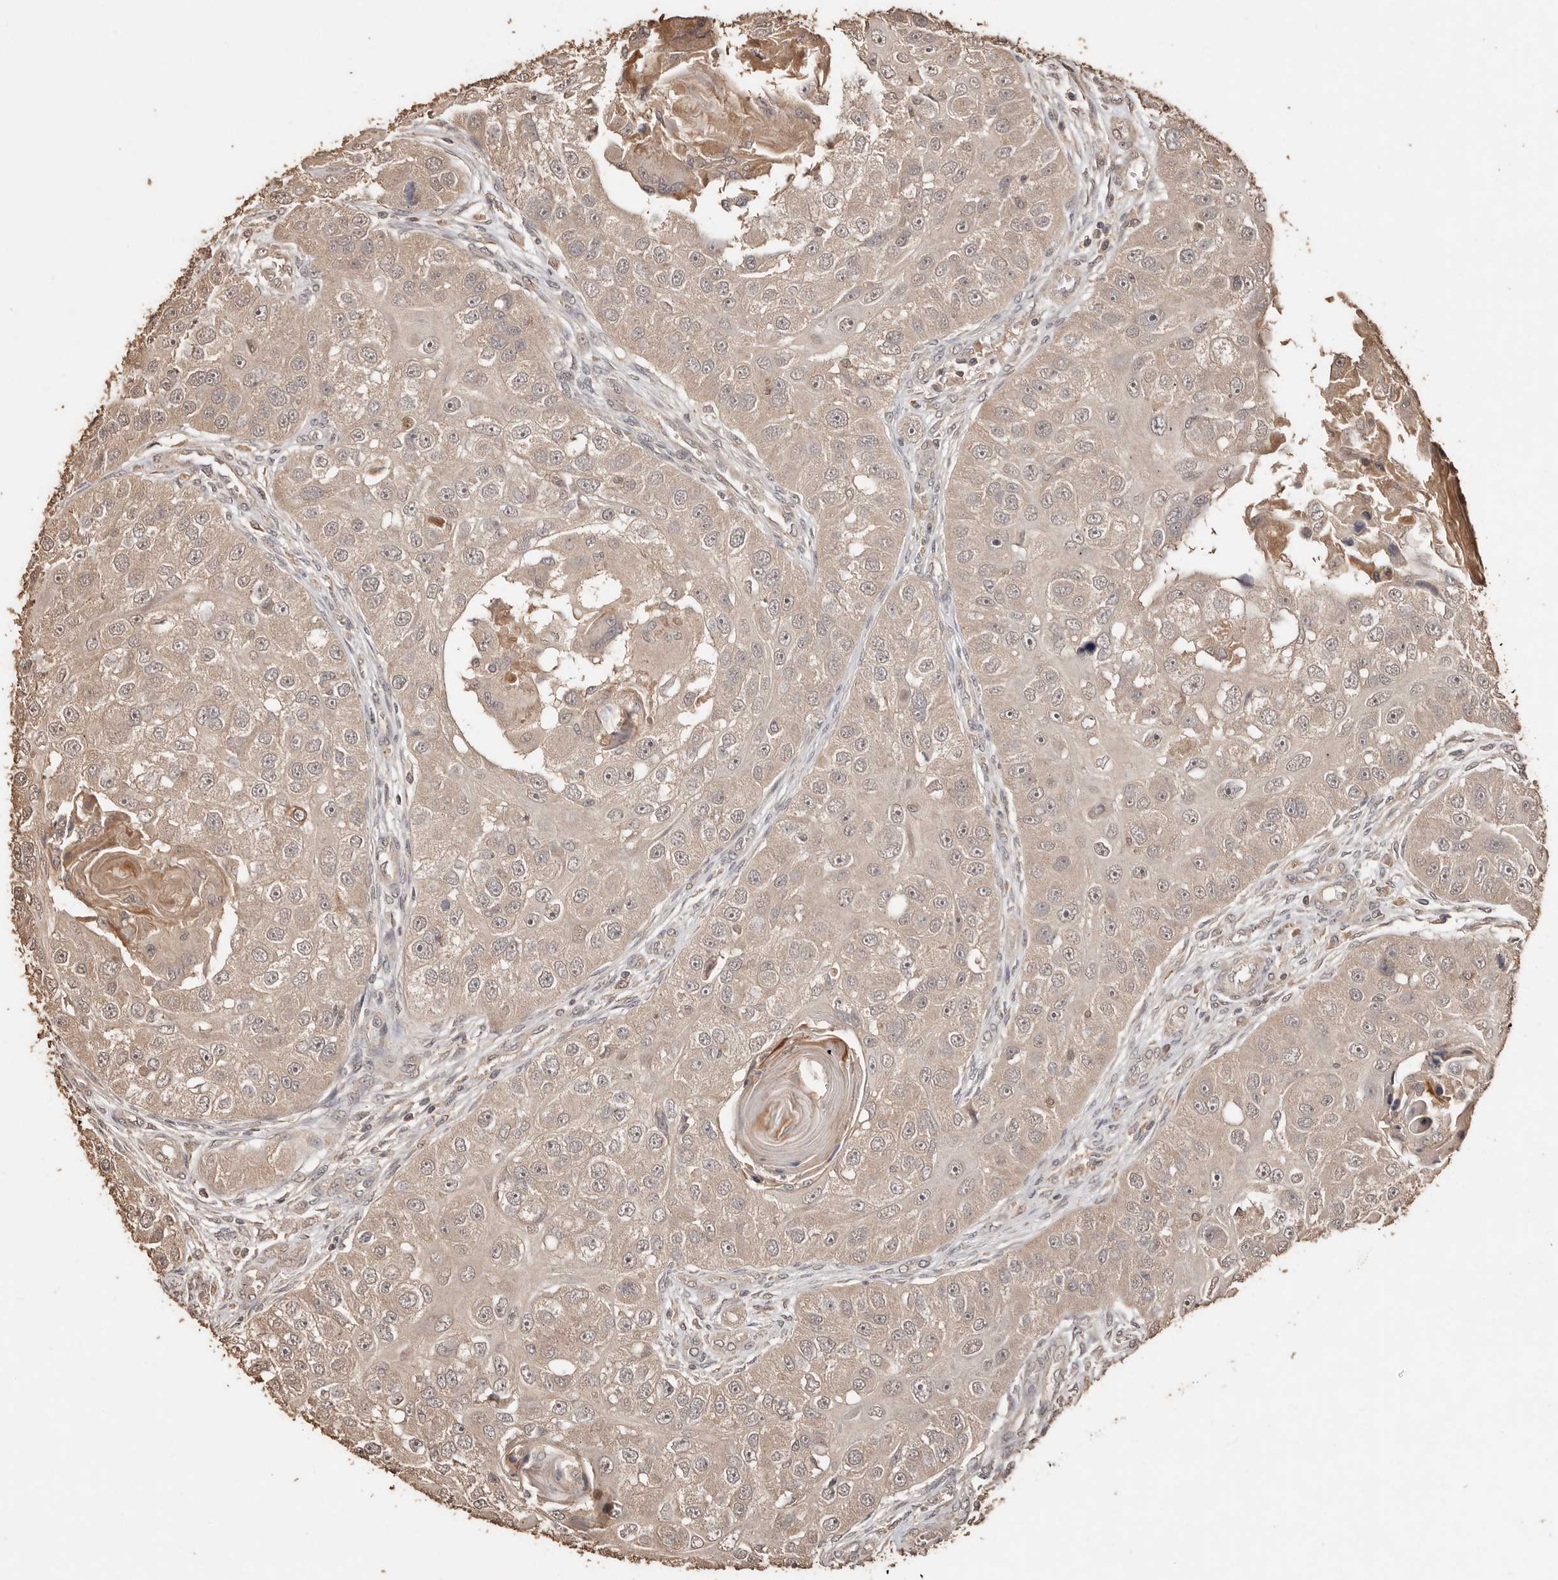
{"staining": {"intensity": "weak", "quantity": ">75%", "location": "cytoplasmic/membranous"}, "tissue": "head and neck cancer", "cell_type": "Tumor cells", "image_type": "cancer", "snomed": [{"axis": "morphology", "description": "Normal tissue, NOS"}, {"axis": "morphology", "description": "Squamous cell carcinoma, NOS"}, {"axis": "topography", "description": "Skeletal muscle"}, {"axis": "topography", "description": "Head-Neck"}], "caption": "Immunohistochemistry (IHC) image of neoplastic tissue: human head and neck cancer (squamous cell carcinoma) stained using immunohistochemistry (IHC) reveals low levels of weak protein expression localized specifically in the cytoplasmic/membranous of tumor cells, appearing as a cytoplasmic/membranous brown color.", "gene": "PKDCC", "patient": {"sex": "male", "age": 51}}